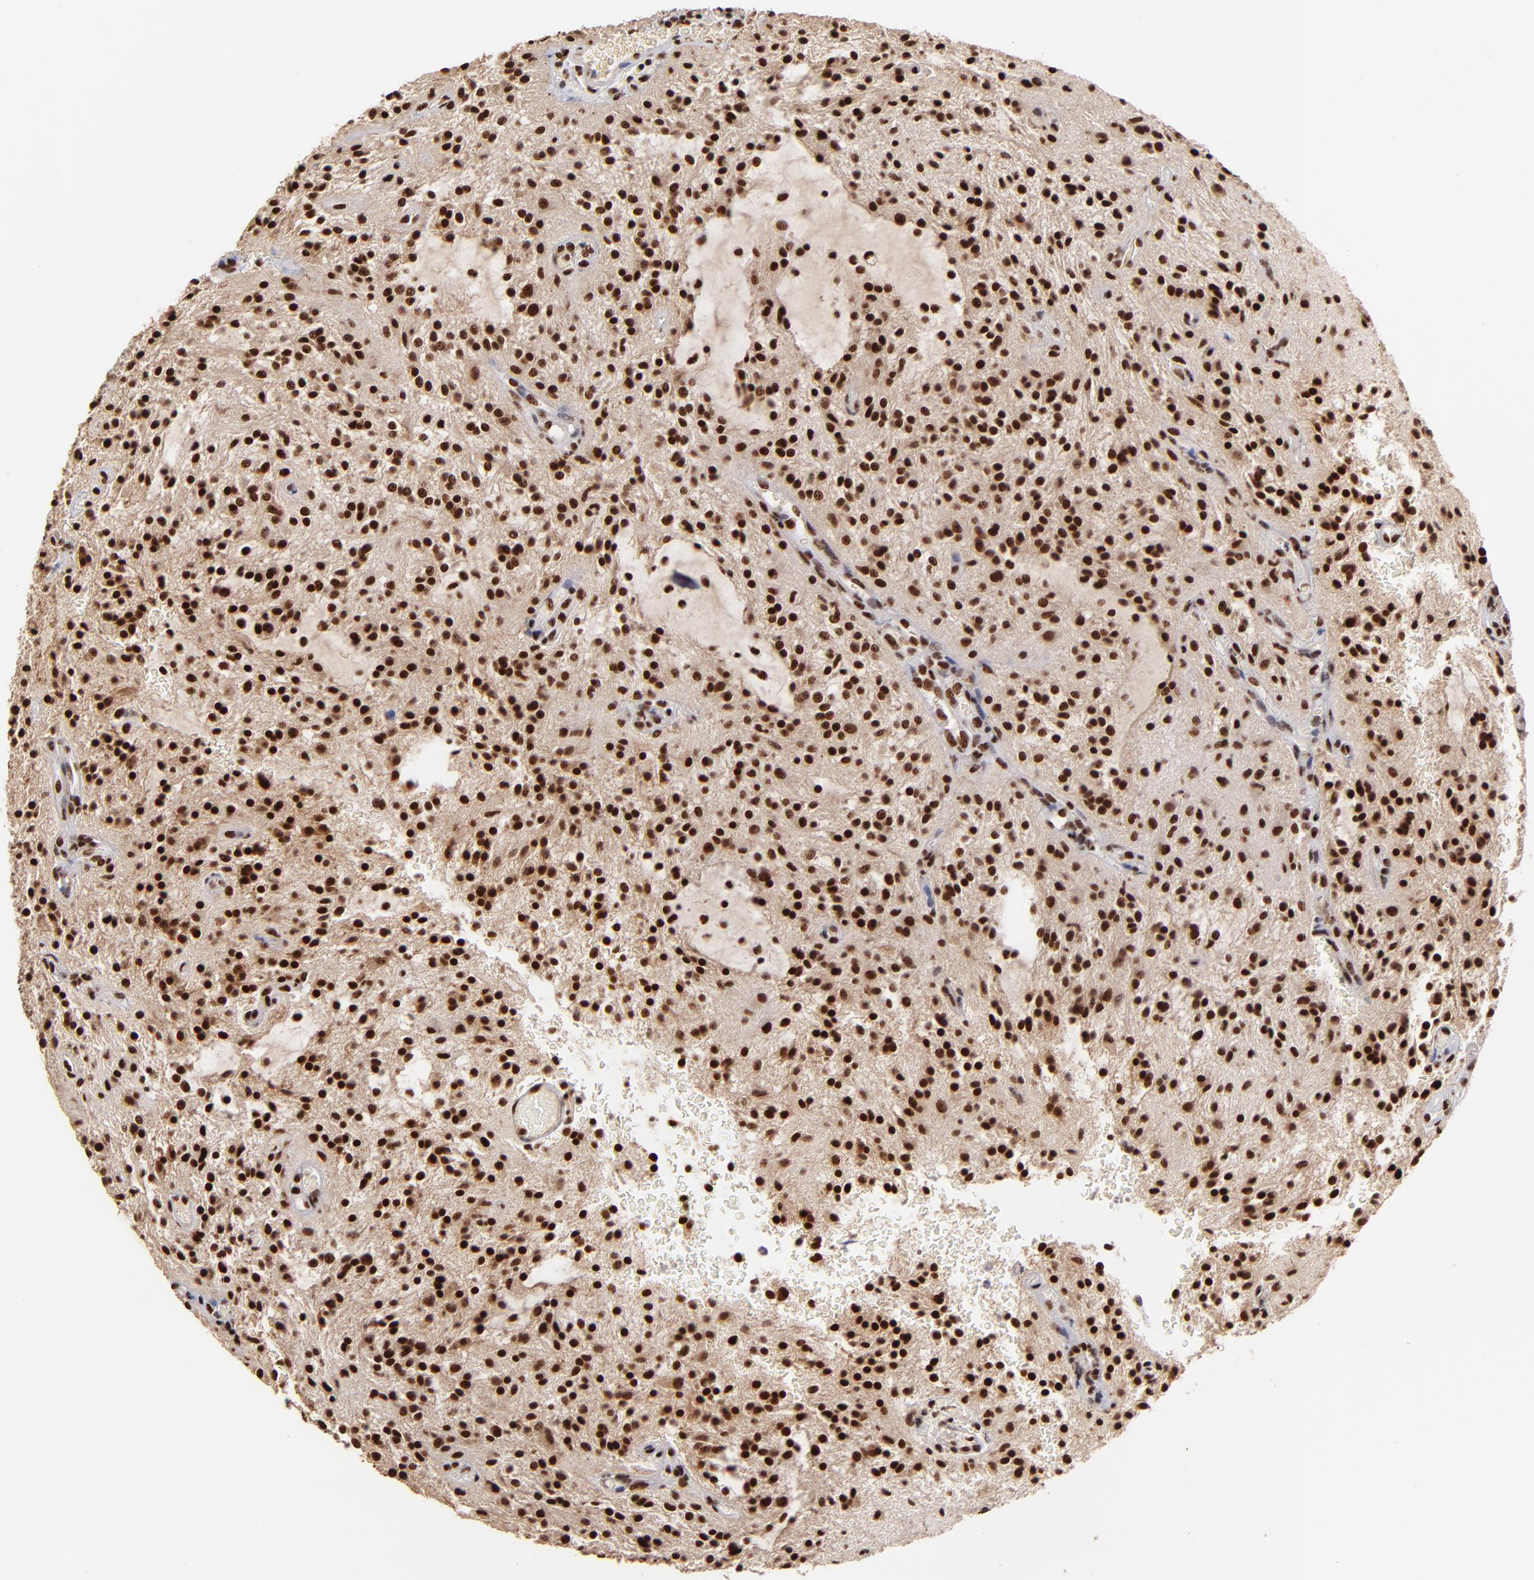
{"staining": {"intensity": "strong", "quantity": ">75%", "location": "nuclear"}, "tissue": "glioma", "cell_type": "Tumor cells", "image_type": "cancer", "snomed": [{"axis": "morphology", "description": "Glioma, malignant, NOS"}, {"axis": "topography", "description": "Cerebellum"}], "caption": "IHC of human glioma demonstrates high levels of strong nuclear expression in about >75% of tumor cells.", "gene": "ZNF146", "patient": {"sex": "female", "age": 10}}